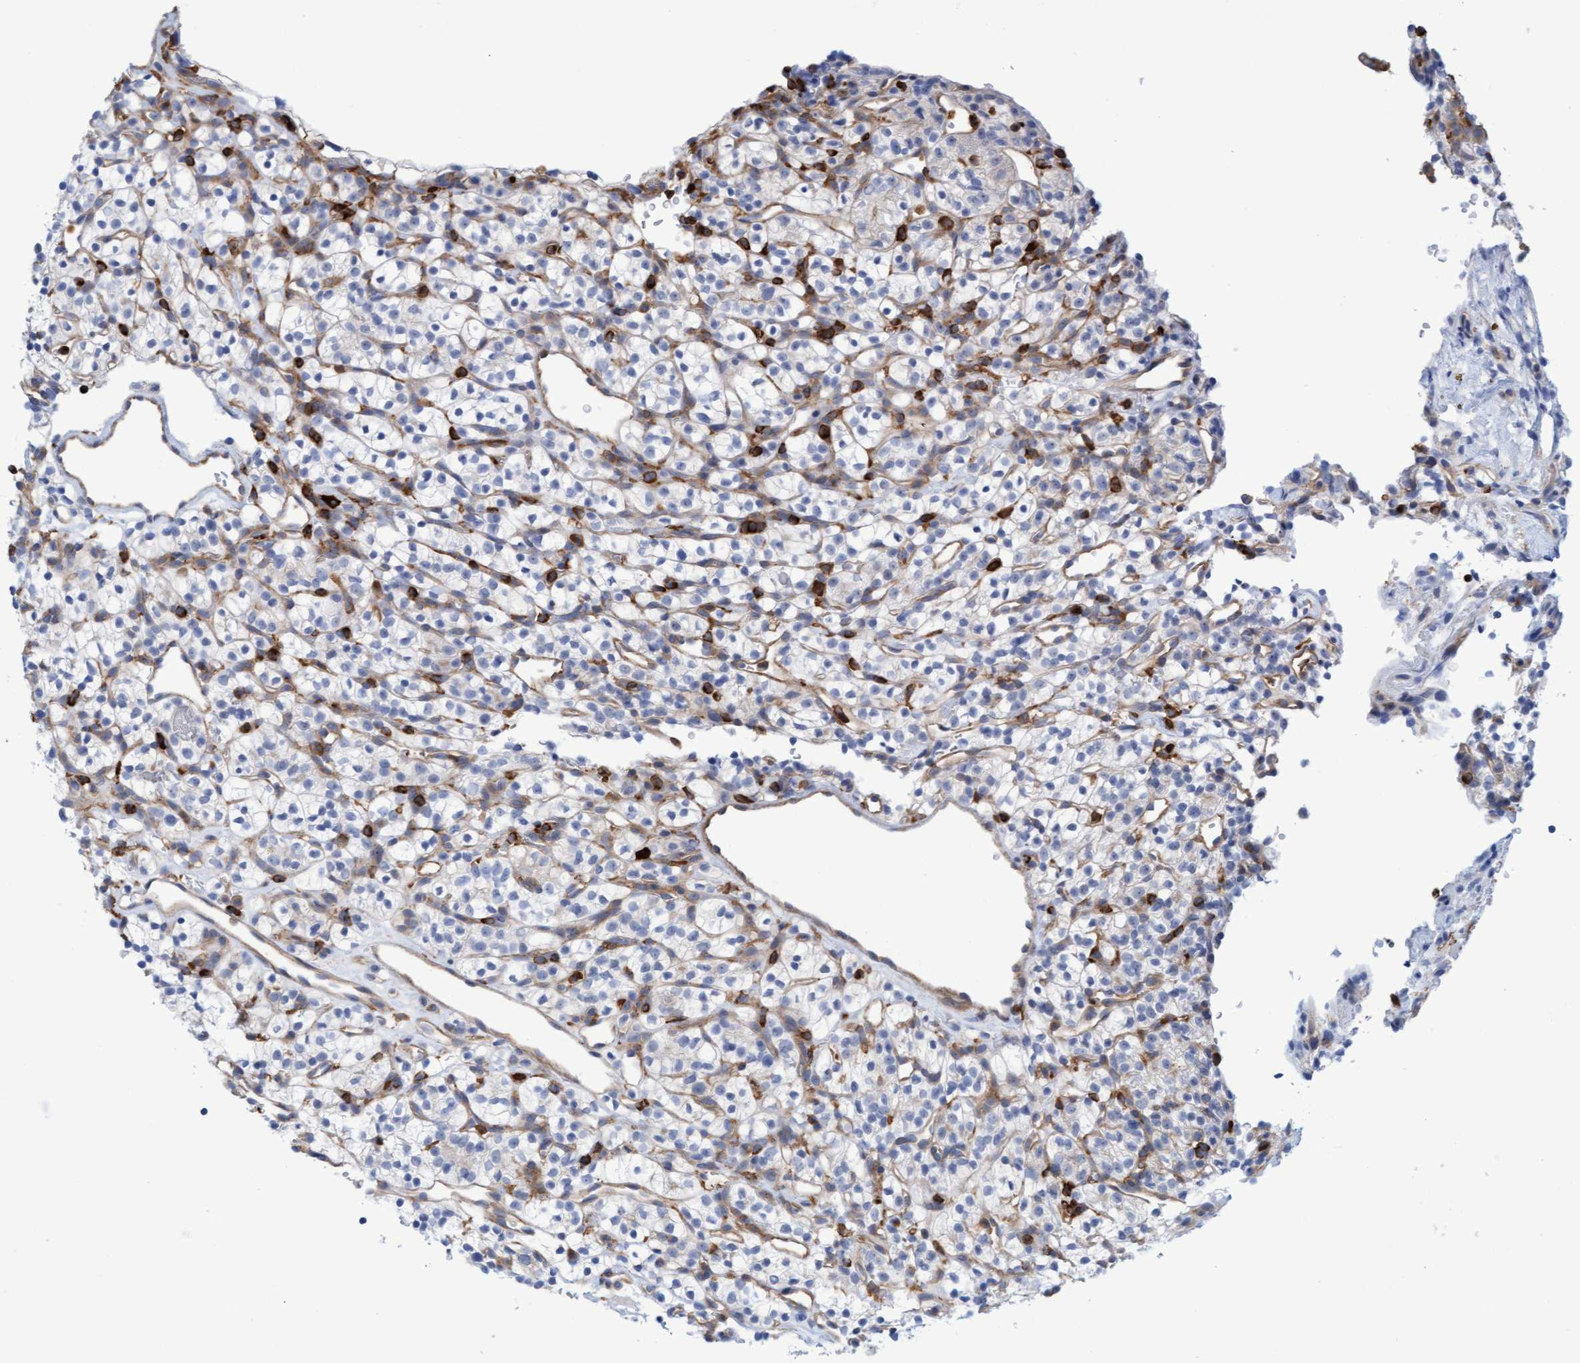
{"staining": {"intensity": "negative", "quantity": "none", "location": "none"}, "tissue": "renal cancer", "cell_type": "Tumor cells", "image_type": "cancer", "snomed": [{"axis": "morphology", "description": "Adenocarcinoma, NOS"}, {"axis": "topography", "description": "Kidney"}], "caption": "Adenocarcinoma (renal) was stained to show a protein in brown. There is no significant expression in tumor cells.", "gene": "FNBP1", "patient": {"sex": "female", "age": 57}}